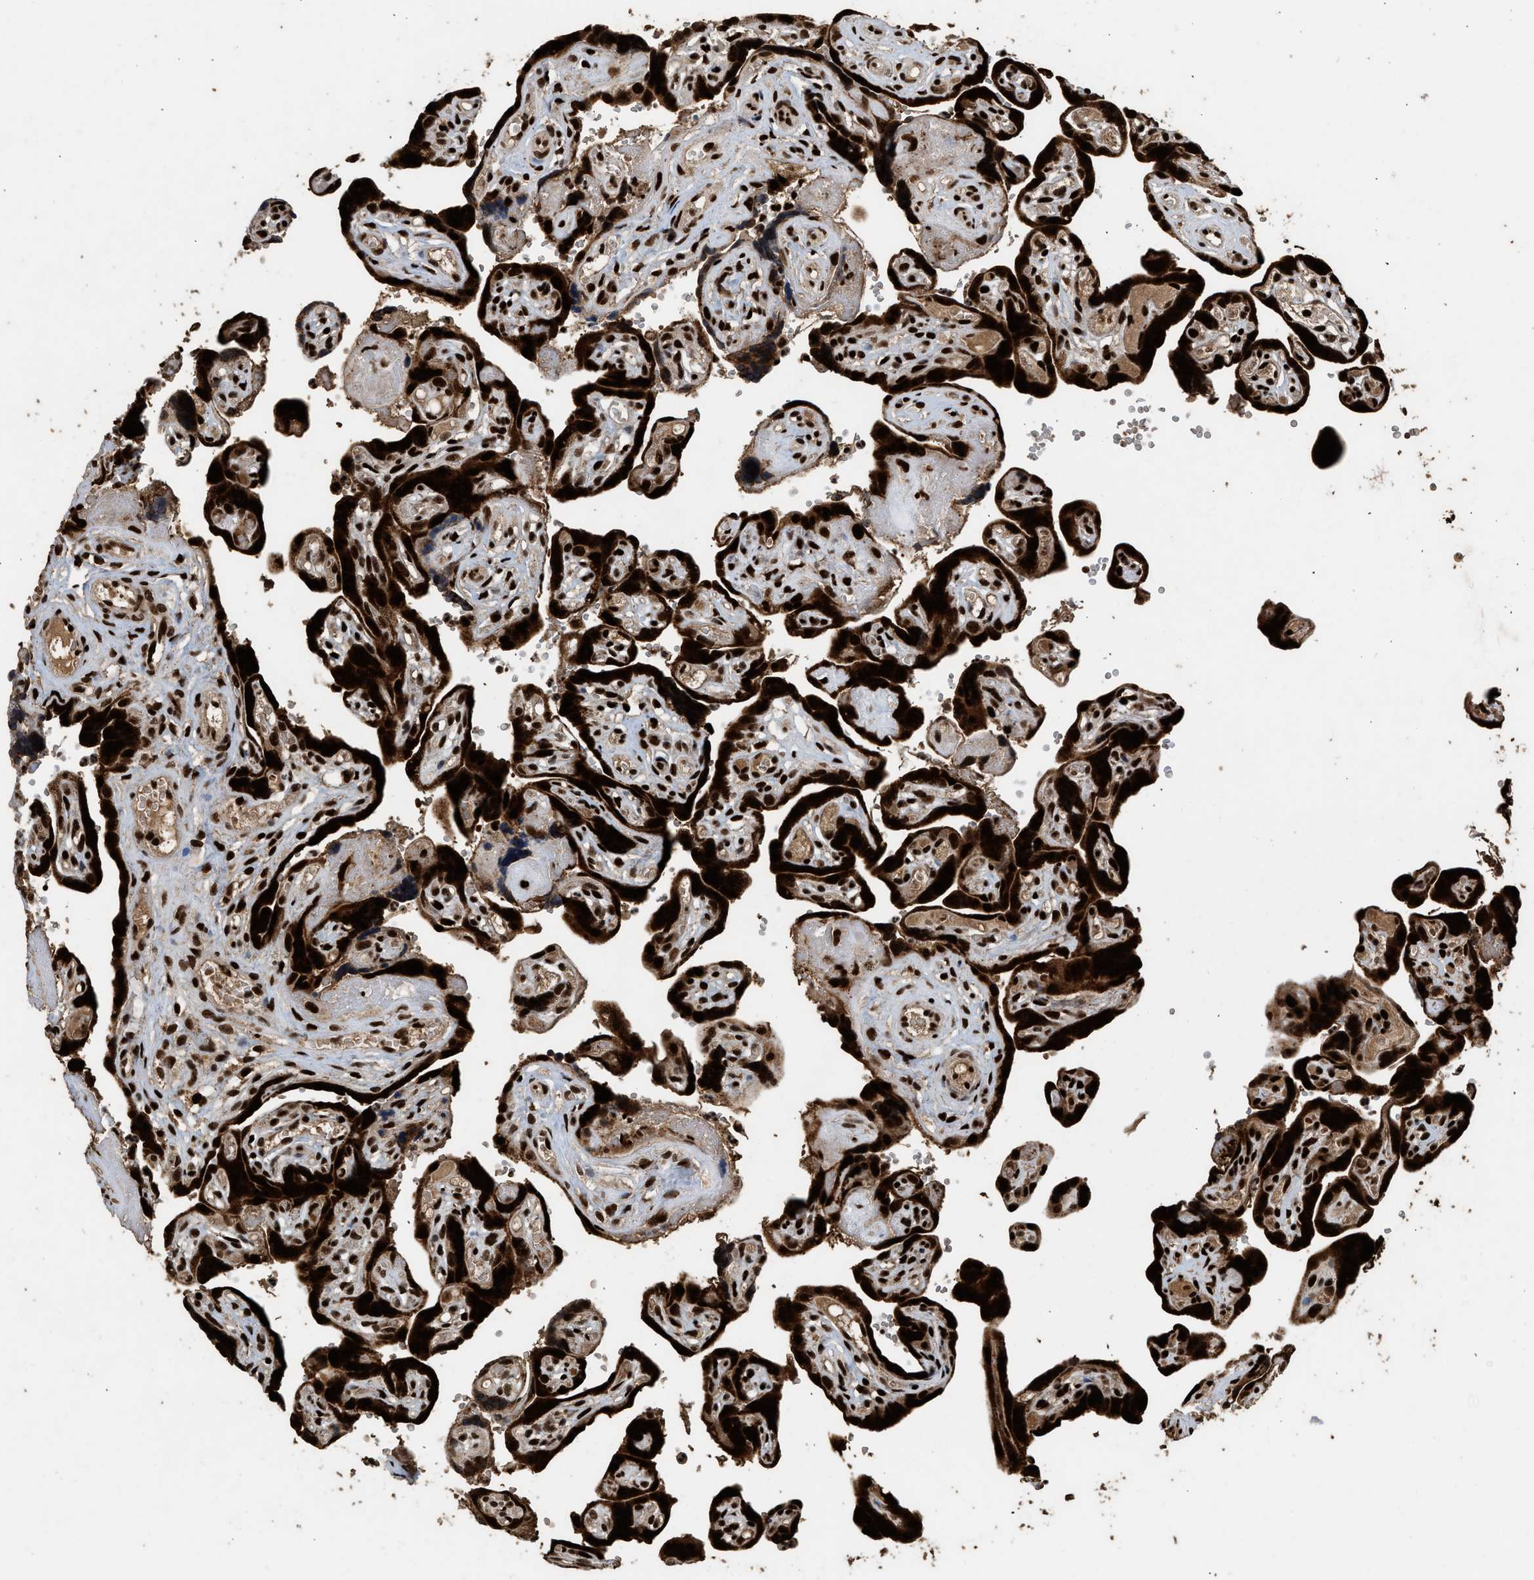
{"staining": {"intensity": "strong", "quantity": ">75%", "location": "nuclear"}, "tissue": "placenta", "cell_type": "Decidual cells", "image_type": "normal", "snomed": [{"axis": "morphology", "description": "Normal tissue, NOS"}, {"axis": "topography", "description": "Placenta"}], "caption": "Human placenta stained for a protein (brown) demonstrates strong nuclear positive staining in approximately >75% of decidual cells.", "gene": "PPP4R3B", "patient": {"sex": "female", "age": 30}}